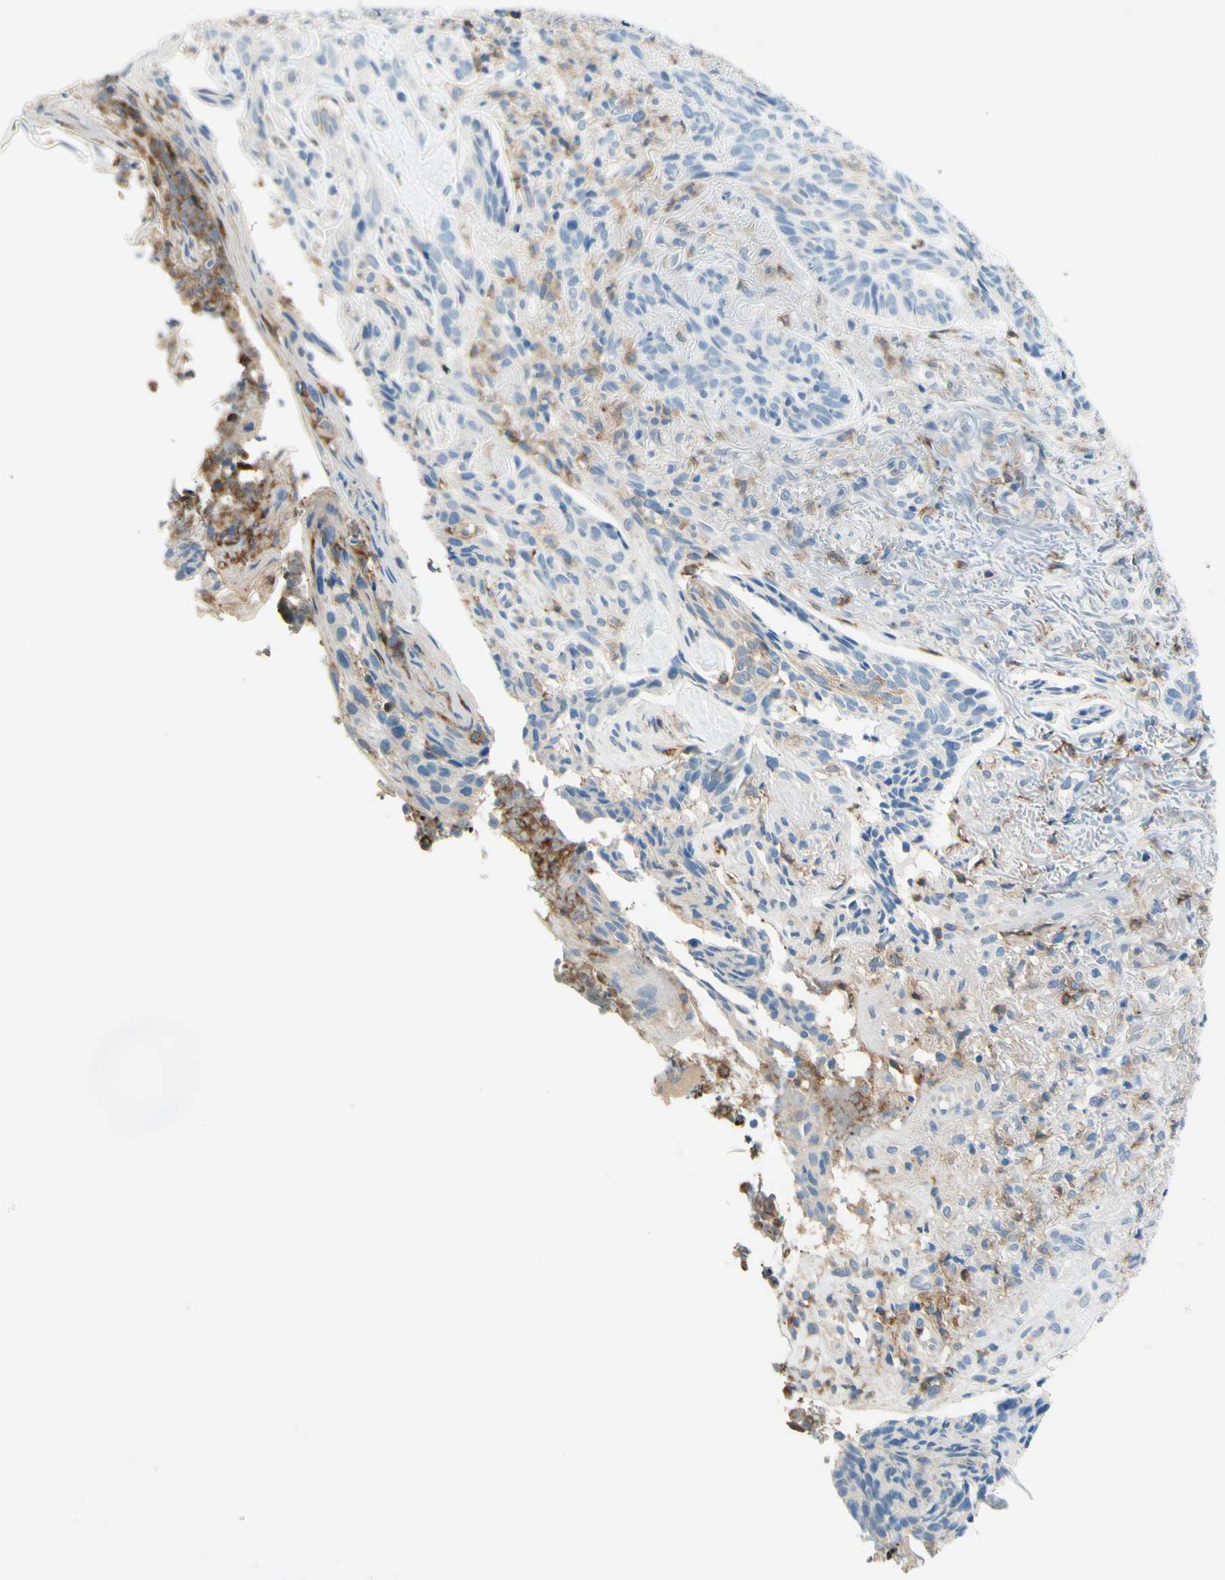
{"staining": {"intensity": "weak", "quantity": "<25%", "location": "cytoplasmic/membranous"}, "tissue": "skin cancer", "cell_type": "Tumor cells", "image_type": "cancer", "snomed": [{"axis": "morphology", "description": "Basal cell carcinoma"}, {"axis": "topography", "description": "Skin"}], "caption": "IHC of skin basal cell carcinoma exhibits no positivity in tumor cells. The staining is performed using DAB (3,3'-diaminobenzidine) brown chromogen with nuclei counter-stained in using hematoxylin.", "gene": "SIGLEC9", "patient": {"sex": "male", "age": 43}}